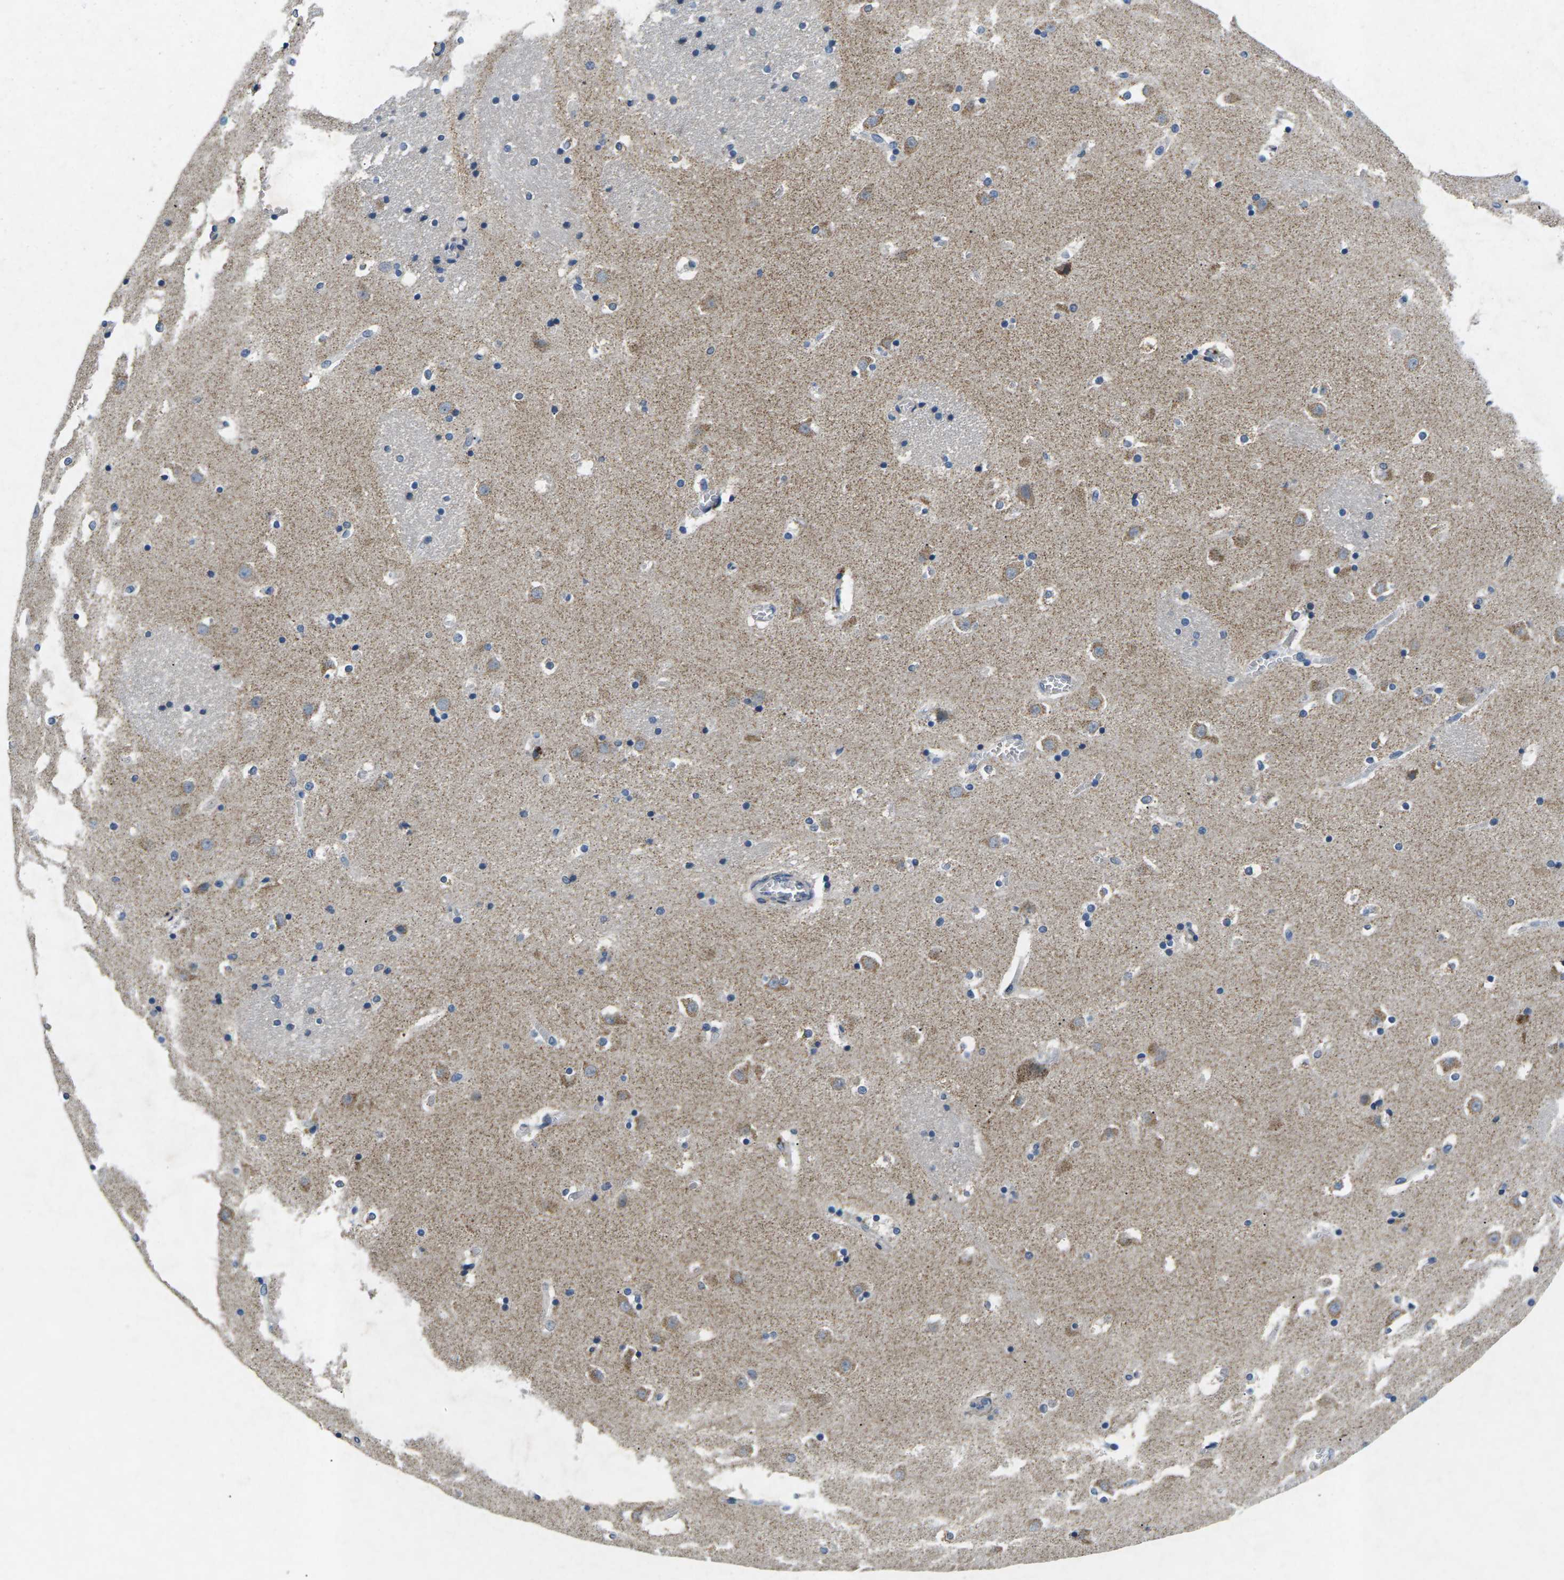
{"staining": {"intensity": "negative", "quantity": "none", "location": "none"}, "tissue": "caudate", "cell_type": "Glial cells", "image_type": "normal", "snomed": [{"axis": "morphology", "description": "Normal tissue, NOS"}, {"axis": "topography", "description": "Lateral ventricle wall"}], "caption": "DAB immunohistochemical staining of benign caudate exhibits no significant positivity in glial cells. The staining was performed using DAB to visualize the protein expression in brown, while the nuclei were stained in blue with hematoxylin (Magnification: 20x).", "gene": "ERGIC3", "patient": {"sex": "male", "age": 45}}